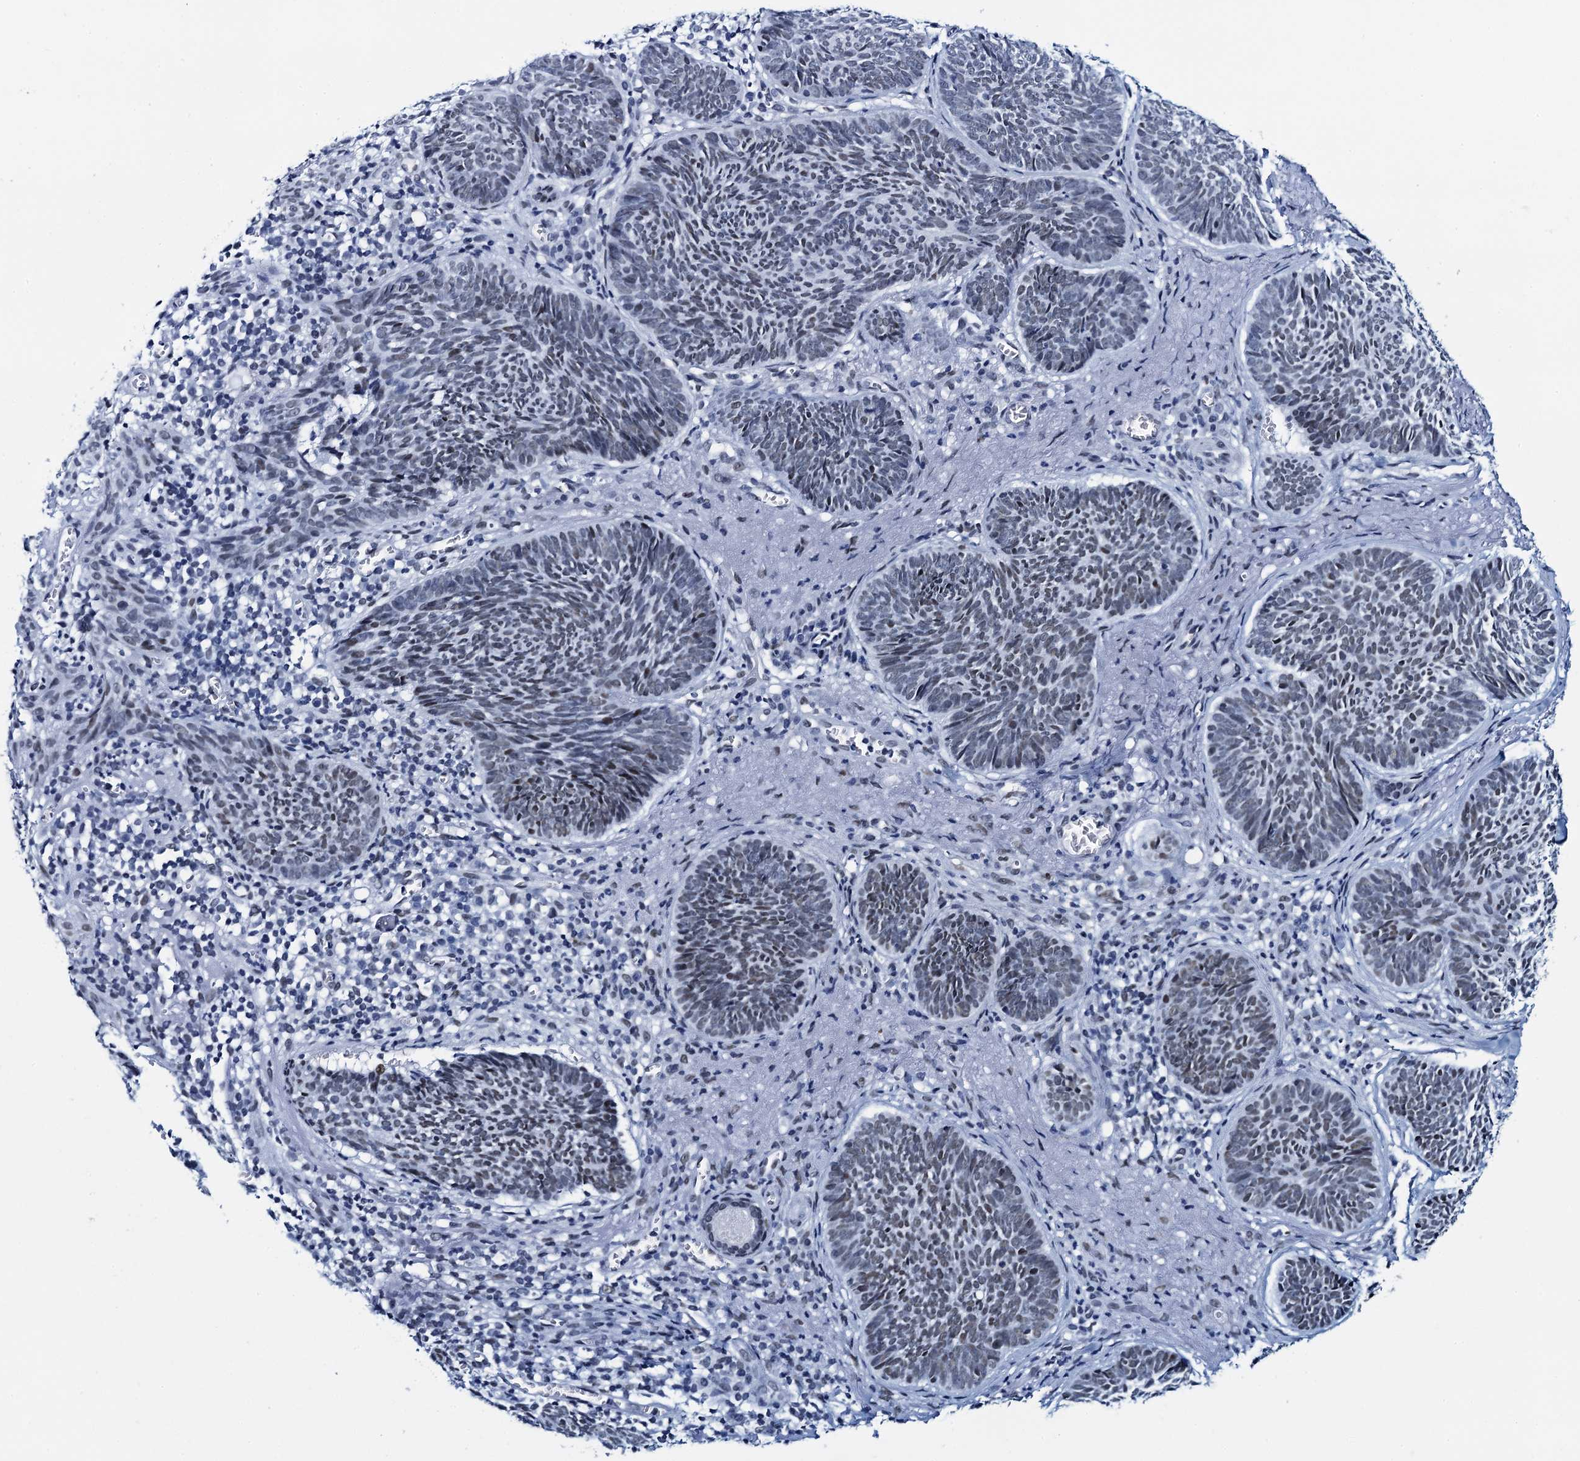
{"staining": {"intensity": "weak", "quantity": "25%-75%", "location": "nuclear"}, "tissue": "skin cancer", "cell_type": "Tumor cells", "image_type": "cancer", "snomed": [{"axis": "morphology", "description": "Basal cell carcinoma"}, {"axis": "topography", "description": "Skin"}], "caption": "Approximately 25%-75% of tumor cells in skin cancer (basal cell carcinoma) reveal weak nuclear protein positivity as visualized by brown immunohistochemical staining.", "gene": "HNRNPUL2", "patient": {"sex": "female", "age": 74}}